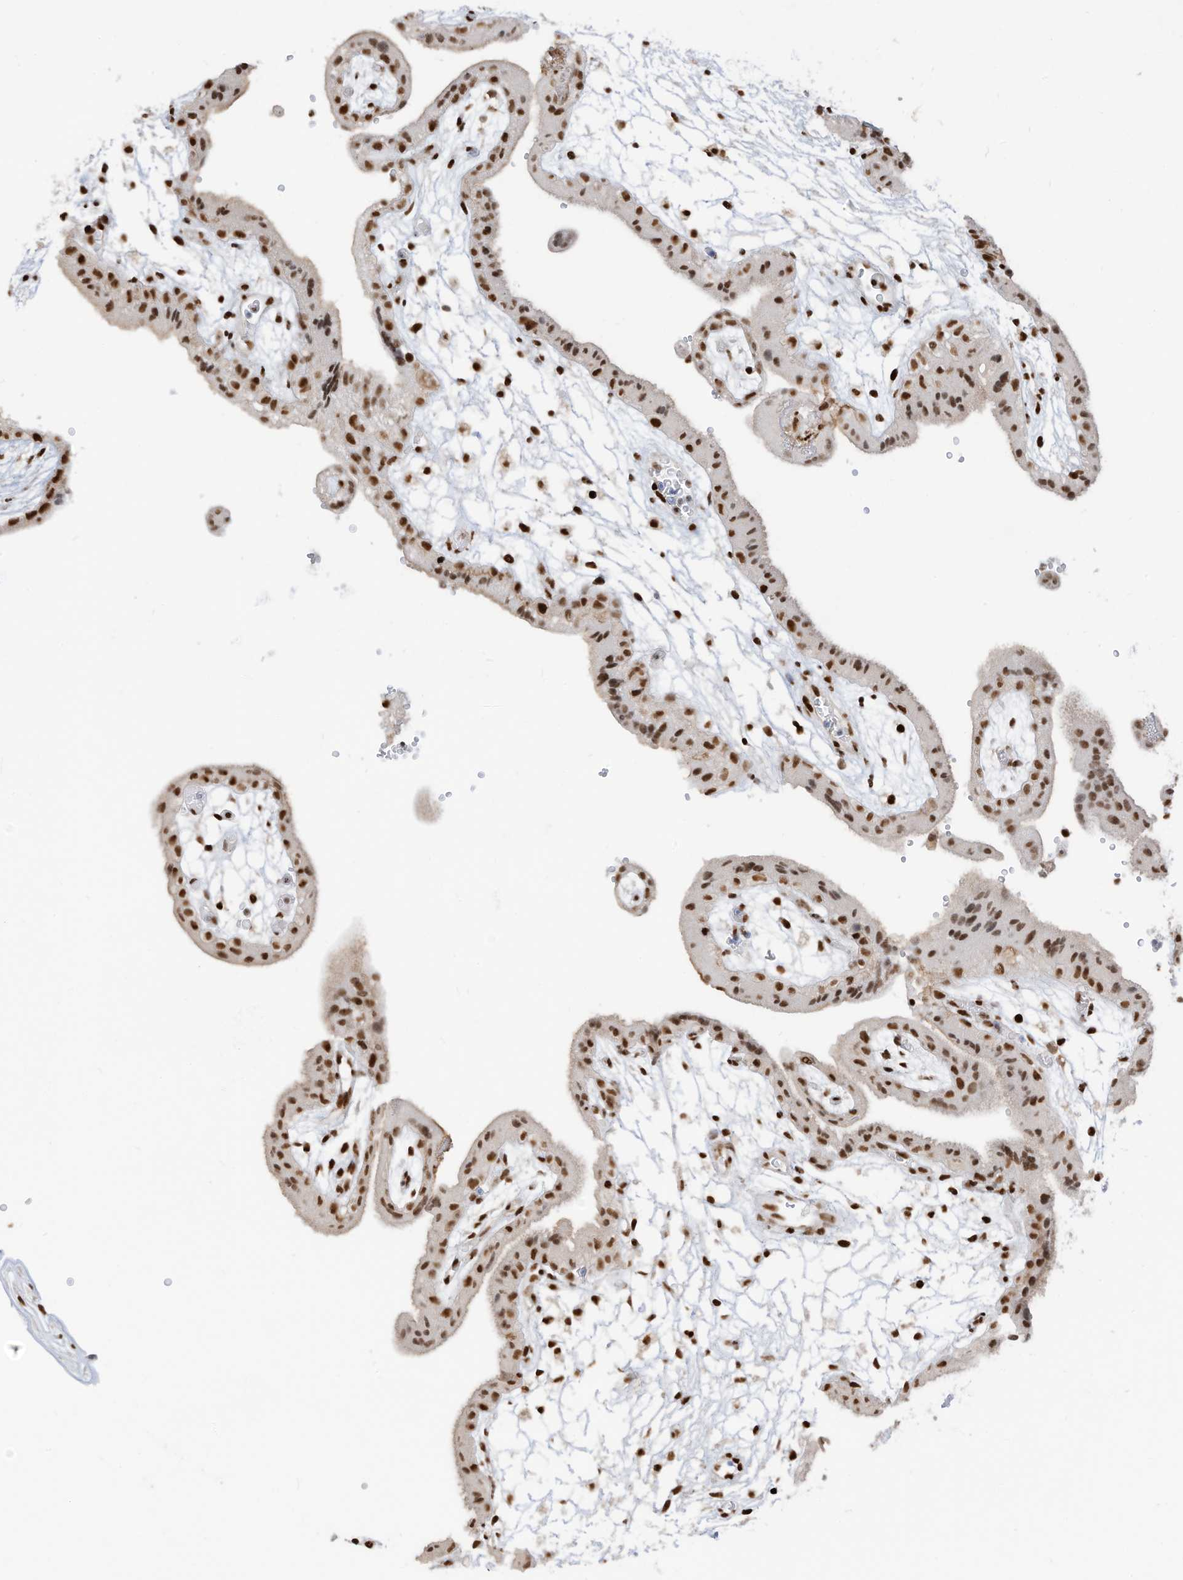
{"staining": {"intensity": "strong", "quantity": ">75%", "location": "nuclear"}, "tissue": "placenta", "cell_type": "Decidual cells", "image_type": "normal", "snomed": [{"axis": "morphology", "description": "Normal tissue, NOS"}, {"axis": "topography", "description": "Placenta"}], "caption": "Immunohistochemistry (IHC) of normal human placenta displays high levels of strong nuclear staining in about >75% of decidual cells.", "gene": "SAMD15", "patient": {"sex": "female", "age": 18}}